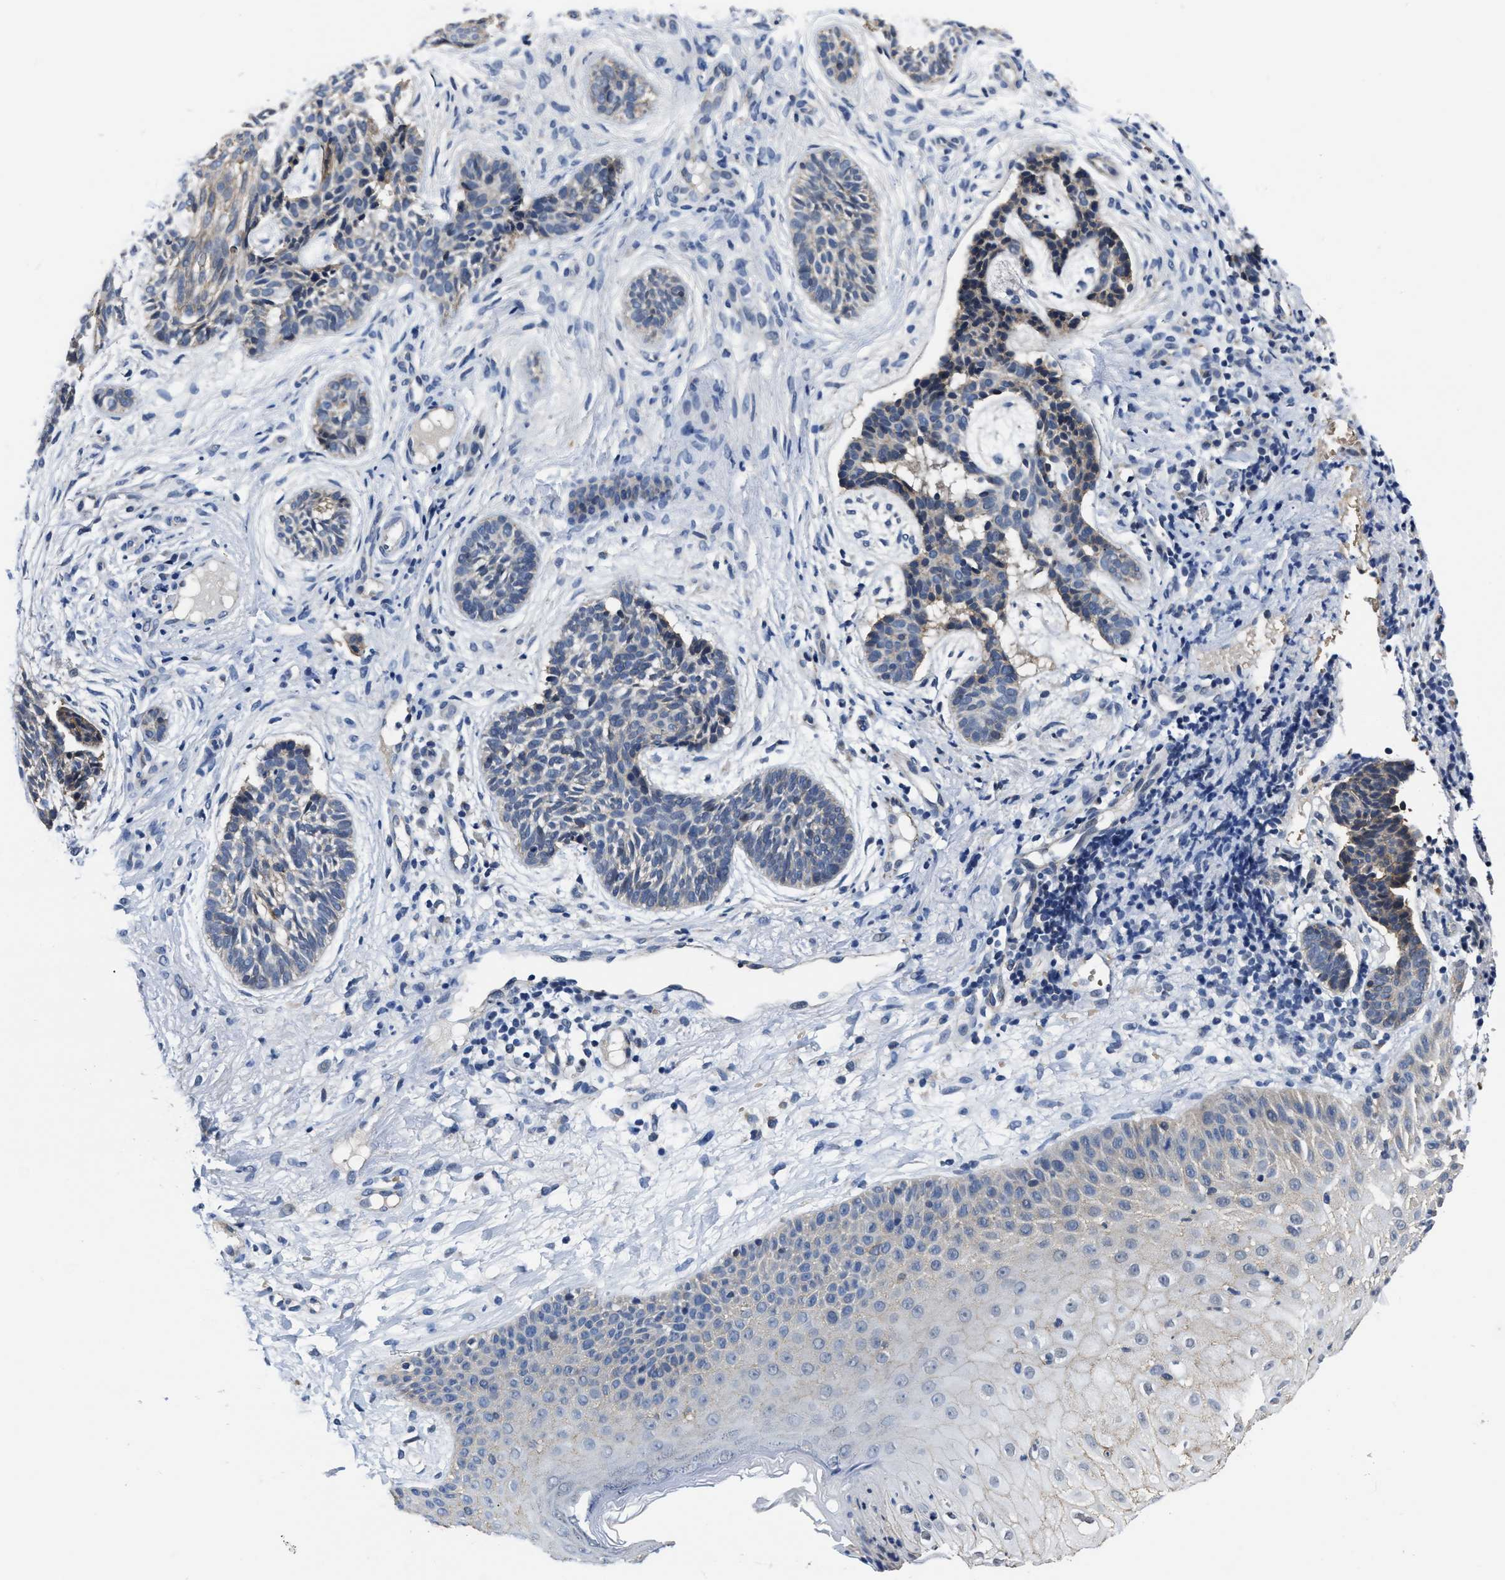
{"staining": {"intensity": "negative", "quantity": "none", "location": "none"}, "tissue": "skin cancer", "cell_type": "Tumor cells", "image_type": "cancer", "snomed": [{"axis": "morphology", "description": "Normal tissue, NOS"}, {"axis": "morphology", "description": "Basal cell carcinoma"}, {"axis": "topography", "description": "Skin"}], "caption": "A photomicrograph of human skin cancer is negative for staining in tumor cells.", "gene": "GHITM", "patient": {"sex": "male", "age": 63}}